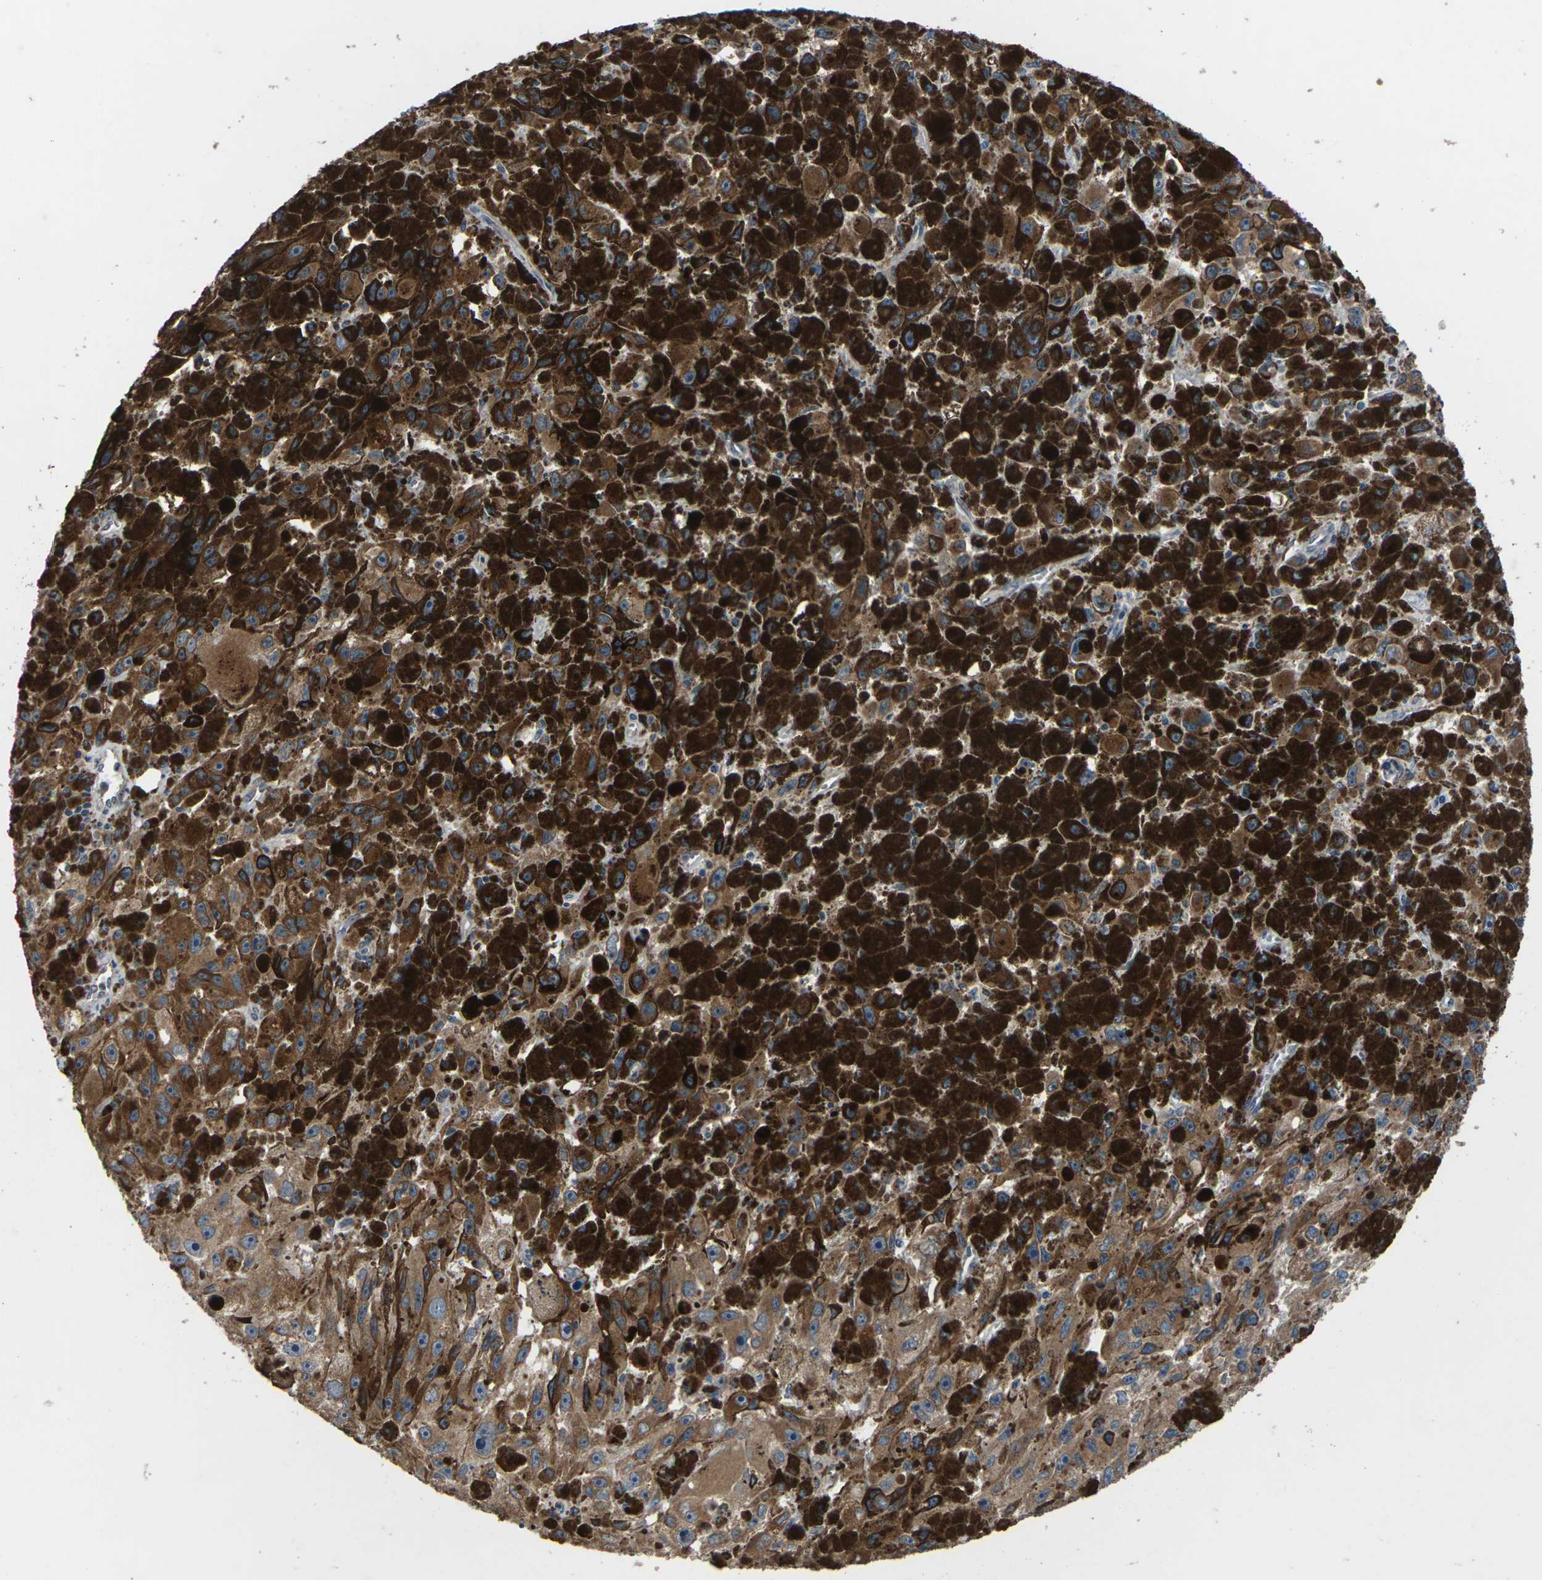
{"staining": {"intensity": "moderate", "quantity": ">75%", "location": "cytoplasmic/membranous"}, "tissue": "melanoma", "cell_type": "Tumor cells", "image_type": "cancer", "snomed": [{"axis": "morphology", "description": "Malignant melanoma, NOS"}, {"axis": "topography", "description": "Skin"}], "caption": "This is an image of immunohistochemistry staining of melanoma, which shows moderate positivity in the cytoplasmic/membranous of tumor cells.", "gene": "GABRP", "patient": {"sex": "female", "age": 104}}